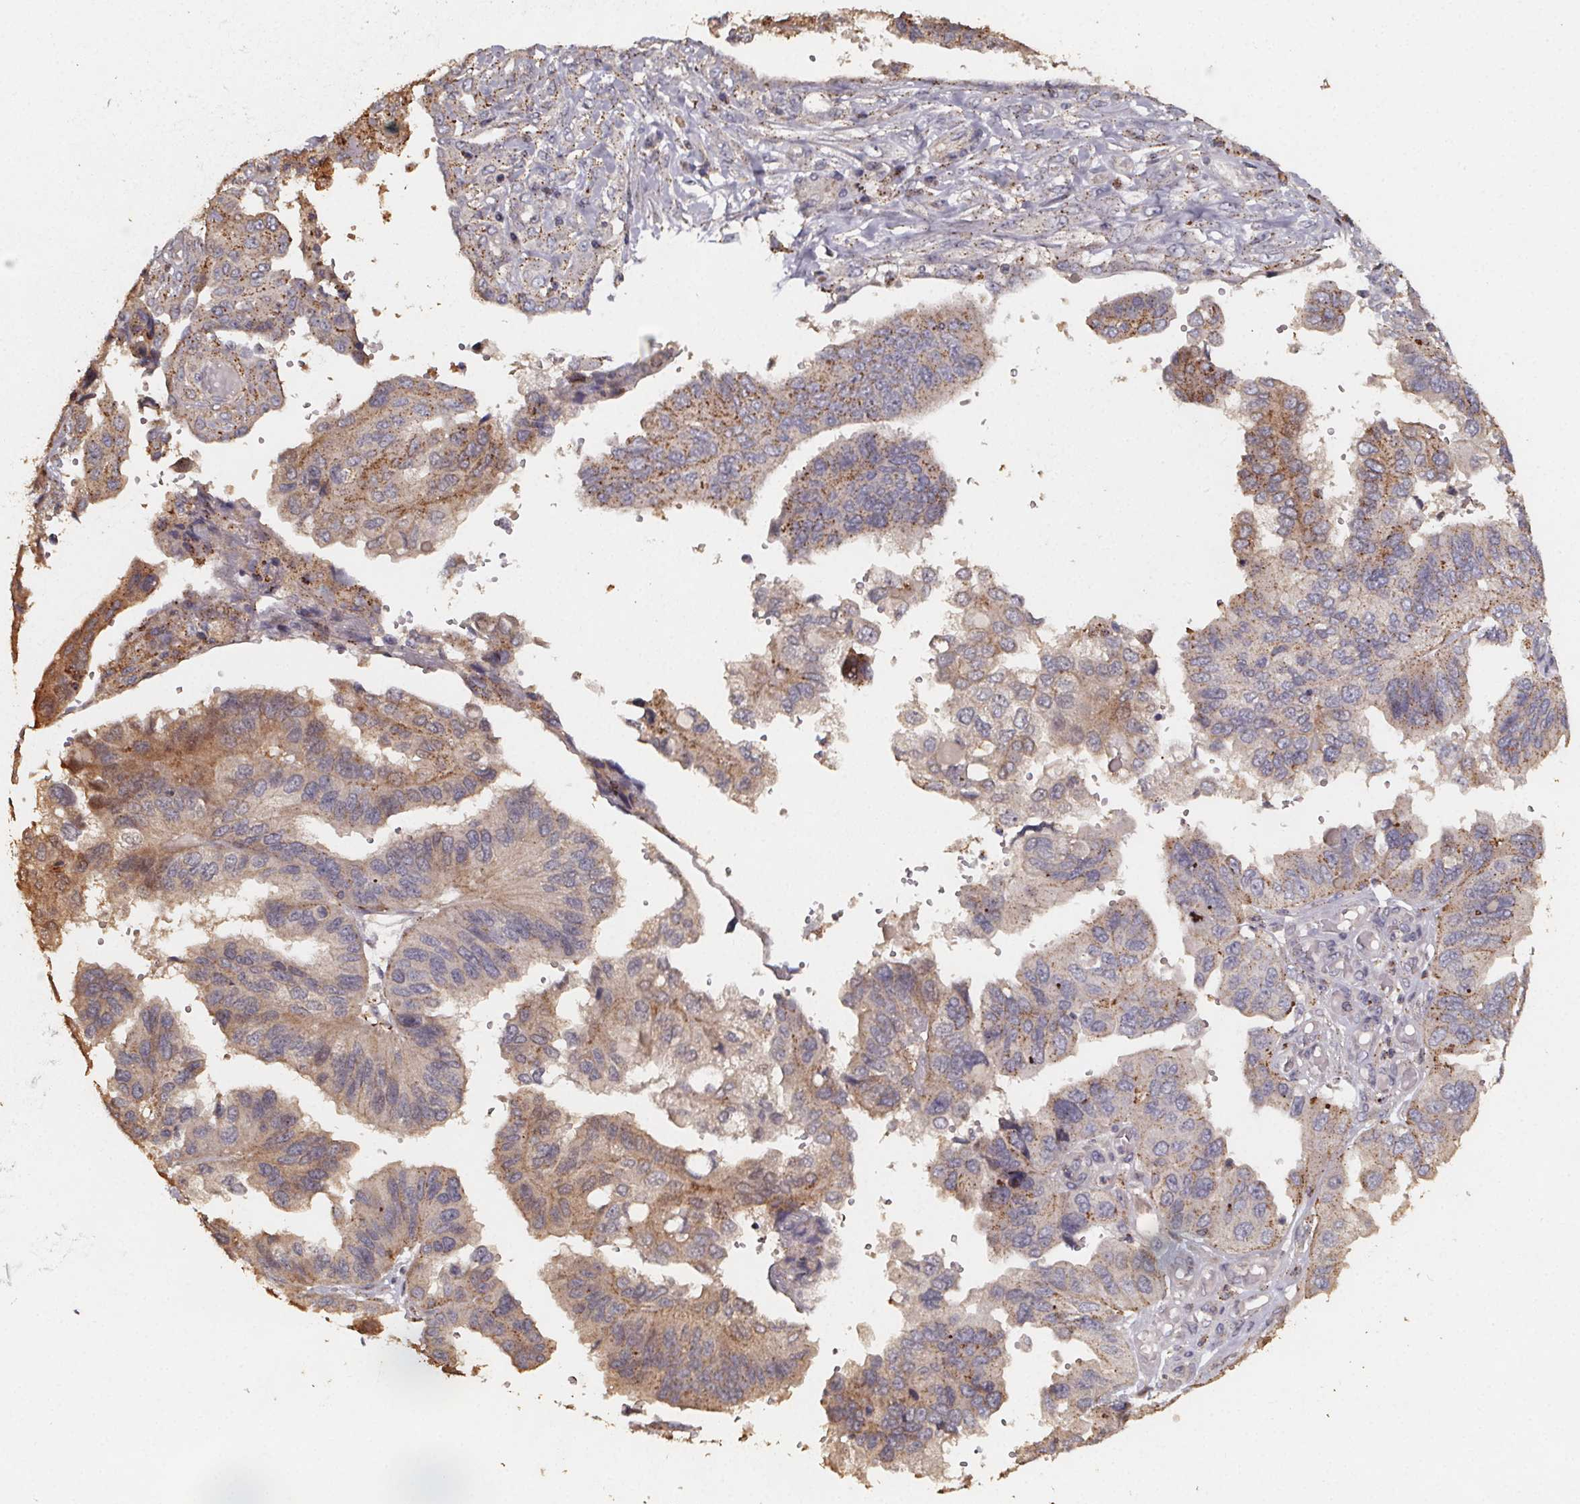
{"staining": {"intensity": "moderate", "quantity": "25%-75%", "location": "cytoplasmic/membranous"}, "tissue": "ovarian cancer", "cell_type": "Tumor cells", "image_type": "cancer", "snomed": [{"axis": "morphology", "description": "Cystadenocarcinoma, serous, NOS"}, {"axis": "topography", "description": "Ovary"}], "caption": "A high-resolution micrograph shows immunohistochemistry staining of ovarian serous cystadenocarcinoma, which shows moderate cytoplasmic/membranous staining in approximately 25%-75% of tumor cells.", "gene": "ZNF879", "patient": {"sex": "female", "age": 79}}